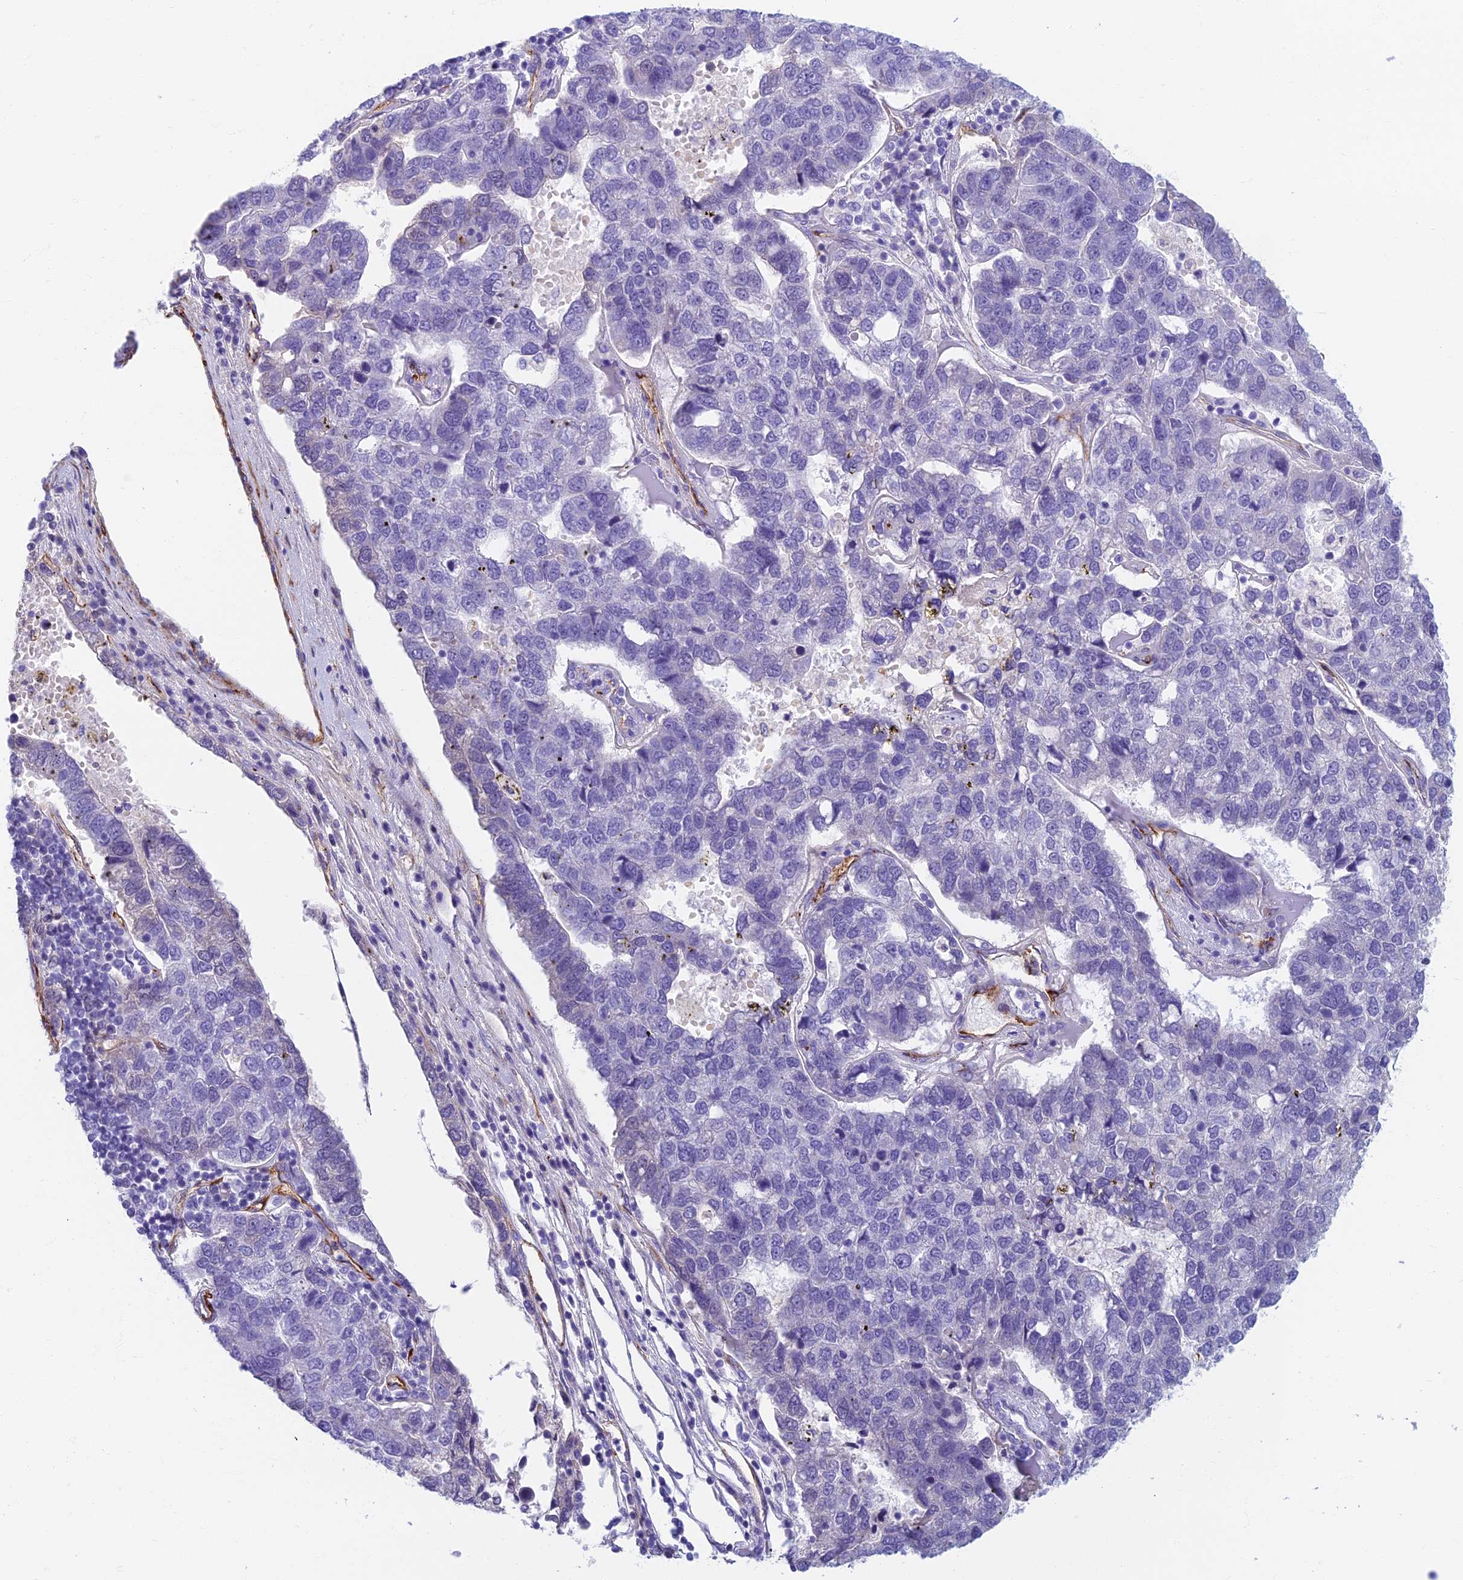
{"staining": {"intensity": "negative", "quantity": "none", "location": "none"}, "tissue": "pancreatic cancer", "cell_type": "Tumor cells", "image_type": "cancer", "snomed": [{"axis": "morphology", "description": "Adenocarcinoma, NOS"}, {"axis": "topography", "description": "Pancreas"}], "caption": "An immunohistochemistry (IHC) photomicrograph of pancreatic cancer is shown. There is no staining in tumor cells of pancreatic cancer. The staining was performed using DAB to visualize the protein expression in brown, while the nuclei were stained in blue with hematoxylin (Magnification: 20x).", "gene": "ETFRF1", "patient": {"sex": "female", "age": 61}}